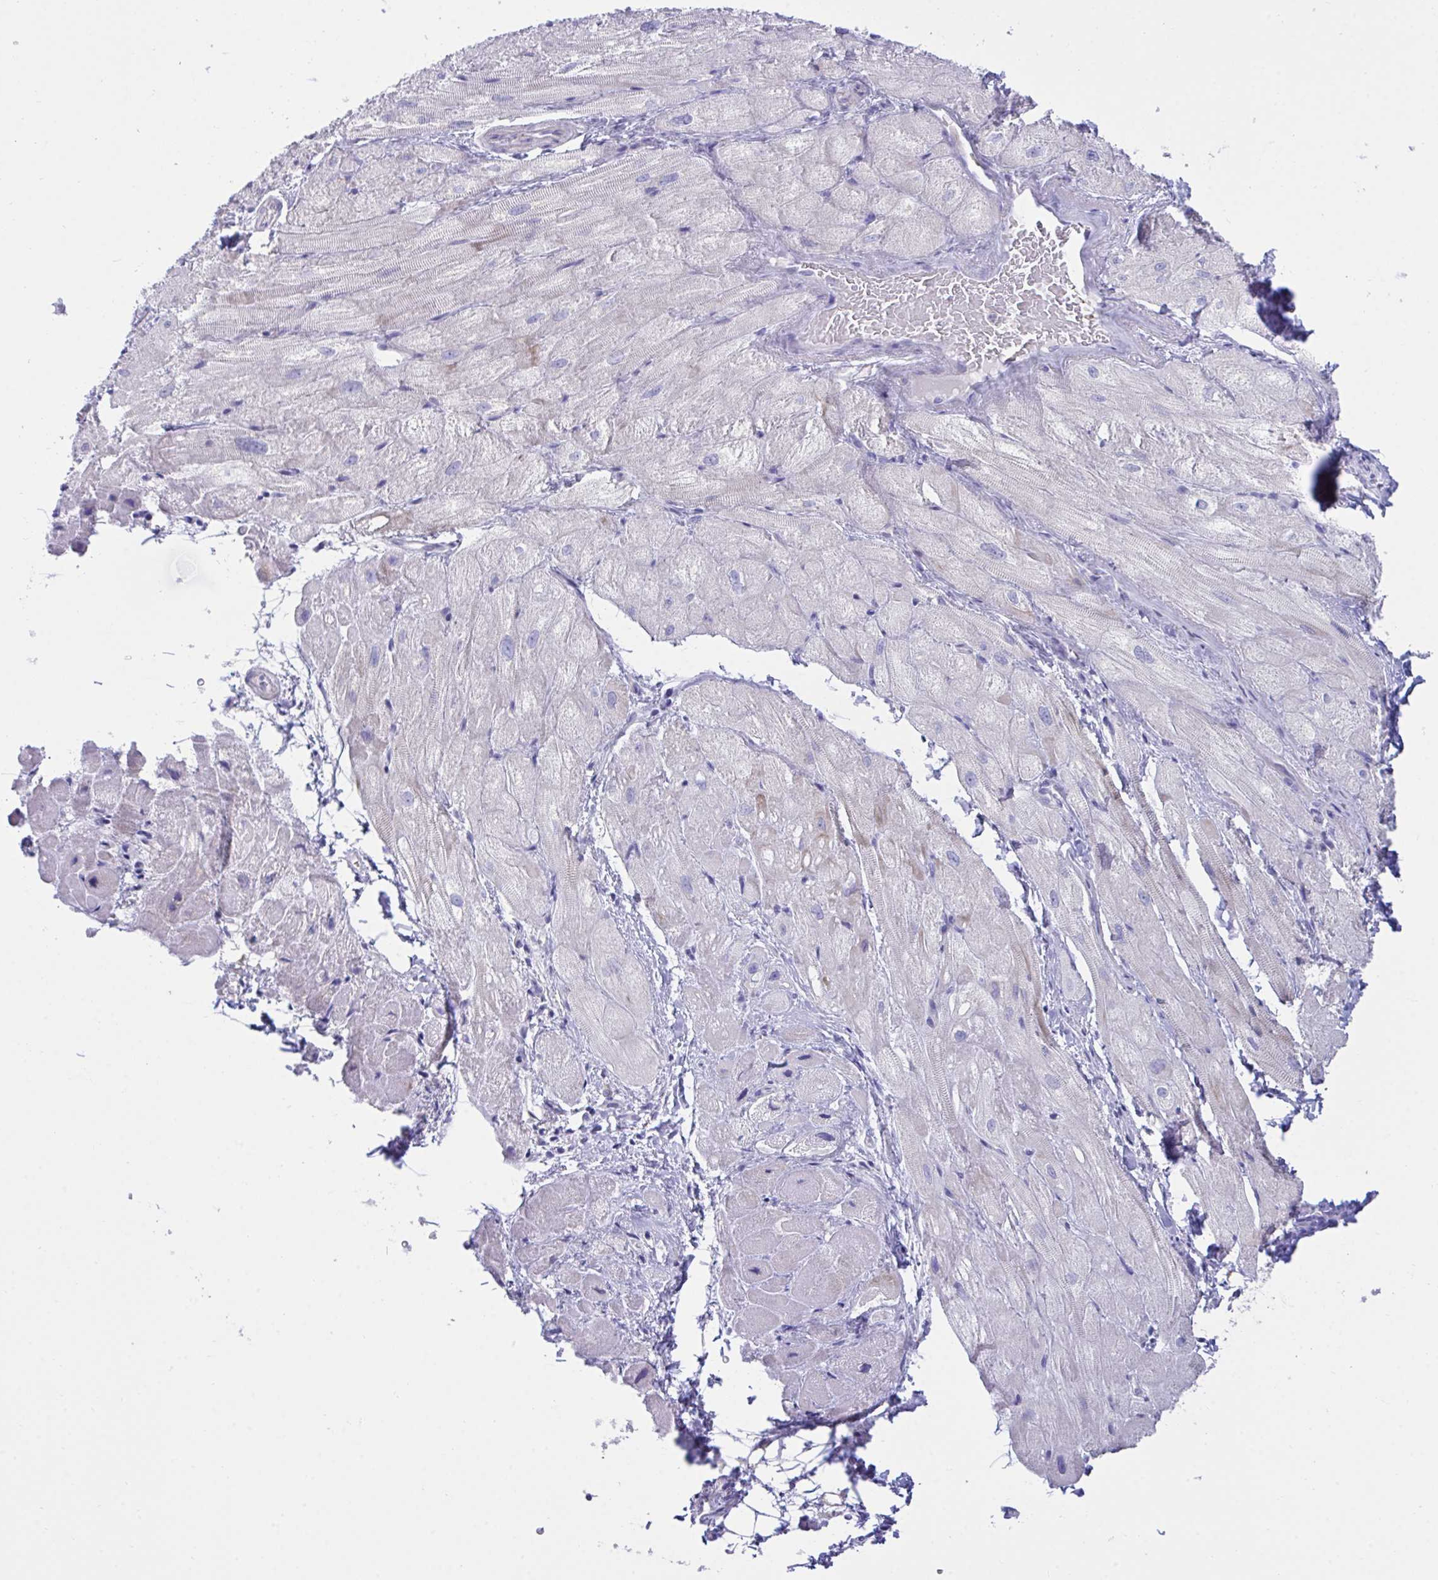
{"staining": {"intensity": "weak", "quantity": "<25%", "location": "cytoplasmic/membranous"}, "tissue": "heart muscle", "cell_type": "Cardiomyocytes", "image_type": "normal", "snomed": [{"axis": "morphology", "description": "Normal tissue, NOS"}, {"axis": "topography", "description": "Heart"}], "caption": "Cardiomyocytes show no significant expression in normal heart muscle. (Stains: DAB (3,3'-diaminobenzidine) immunohistochemistry with hematoxylin counter stain, Microscopy: brightfield microscopy at high magnification).", "gene": "PLEKHH1", "patient": {"sex": "male", "age": 62}}